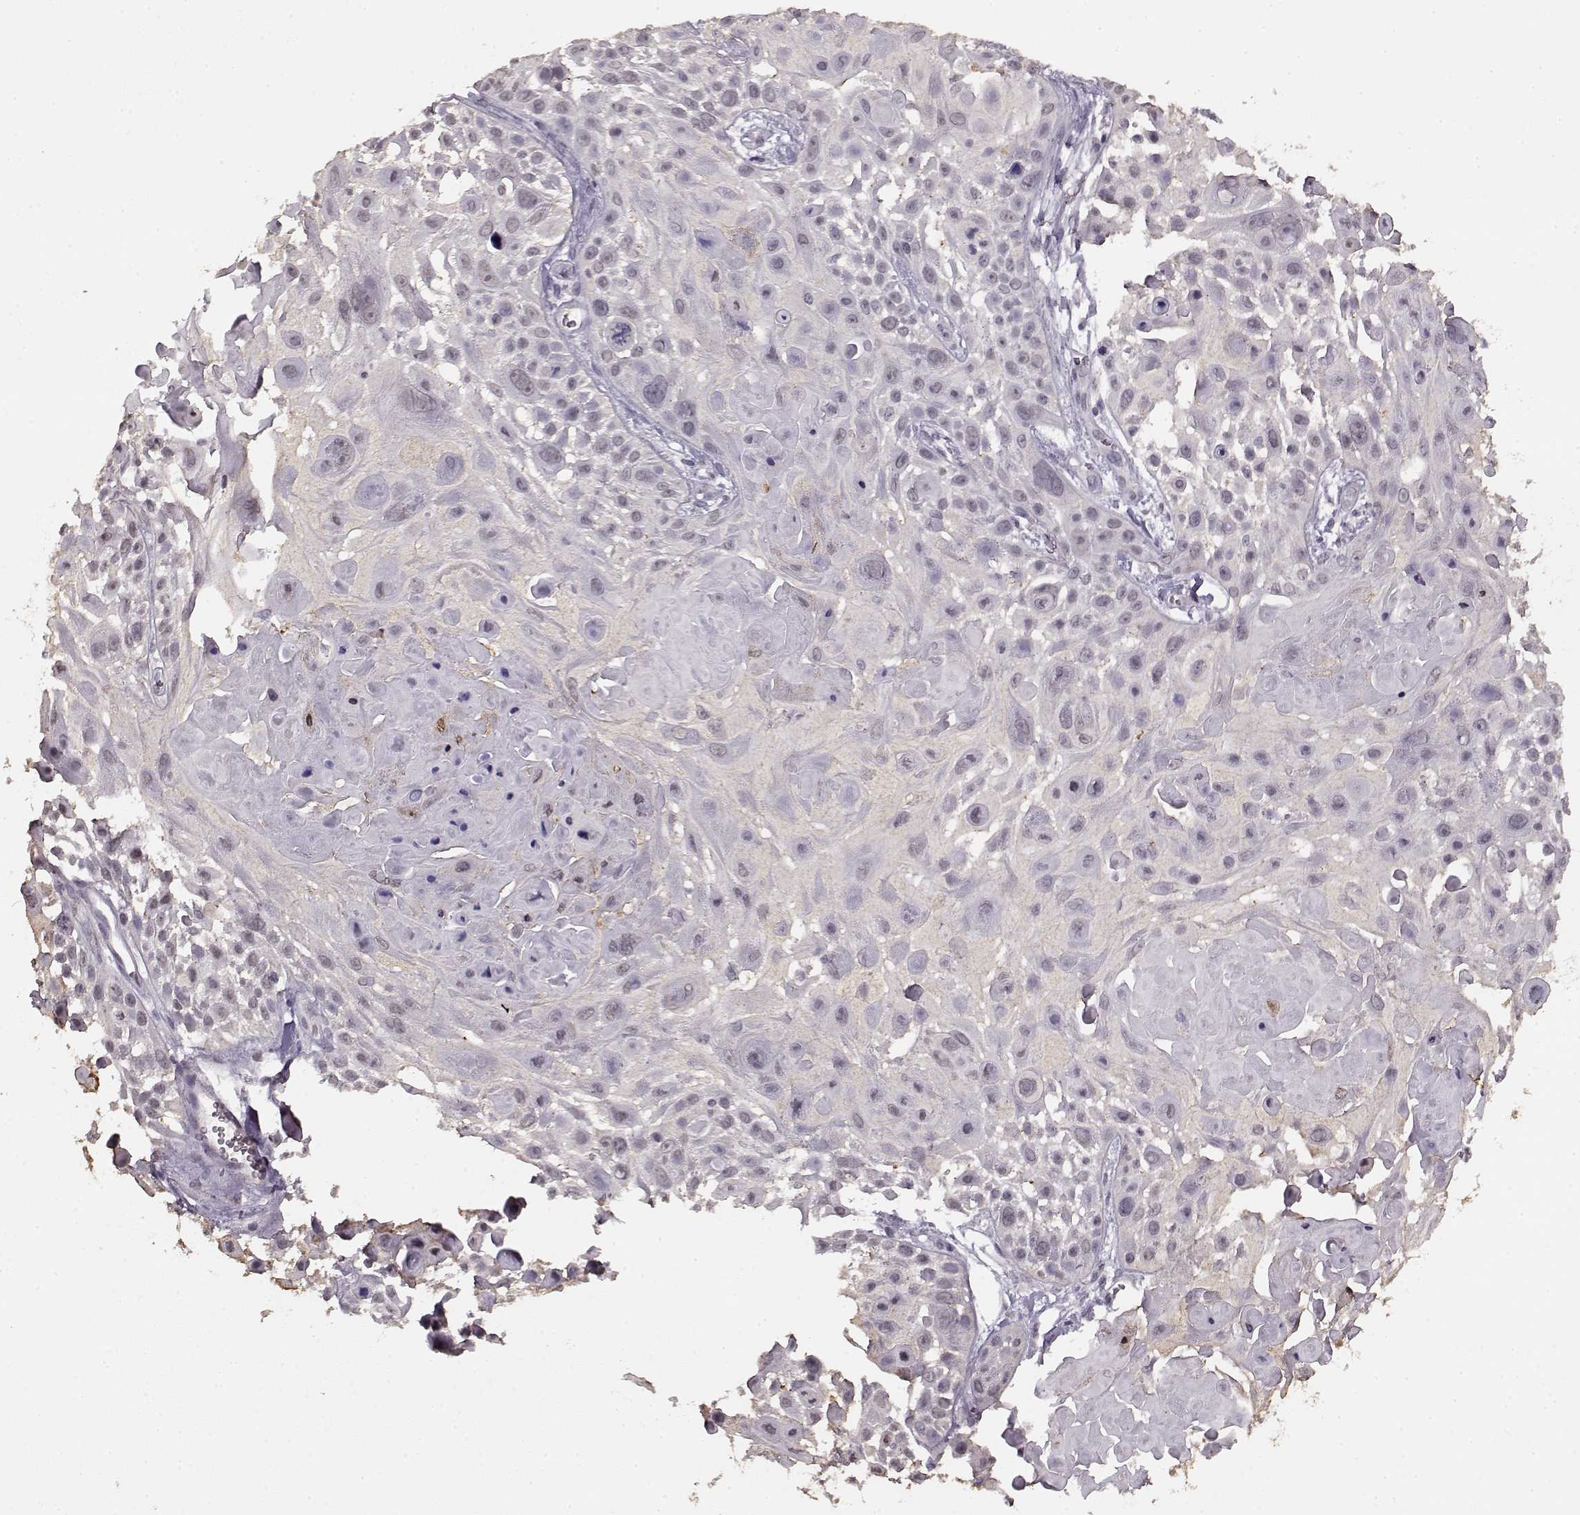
{"staining": {"intensity": "negative", "quantity": "none", "location": "none"}, "tissue": "skin cancer", "cell_type": "Tumor cells", "image_type": "cancer", "snomed": [{"axis": "morphology", "description": "Squamous cell carcinoma, NOS"}, {"axis": "topography", "description": "Skin"}, {"axis": "topography", "description": "Anal"}], "caption": "Human squamous cell carcinoma (skin) stained for a protein using immunohistochemistry (IHC) demonstrates no positivity in tumor cells.", "gene": "RP1L1", "patient": {"sex": "female", "age": 75}}